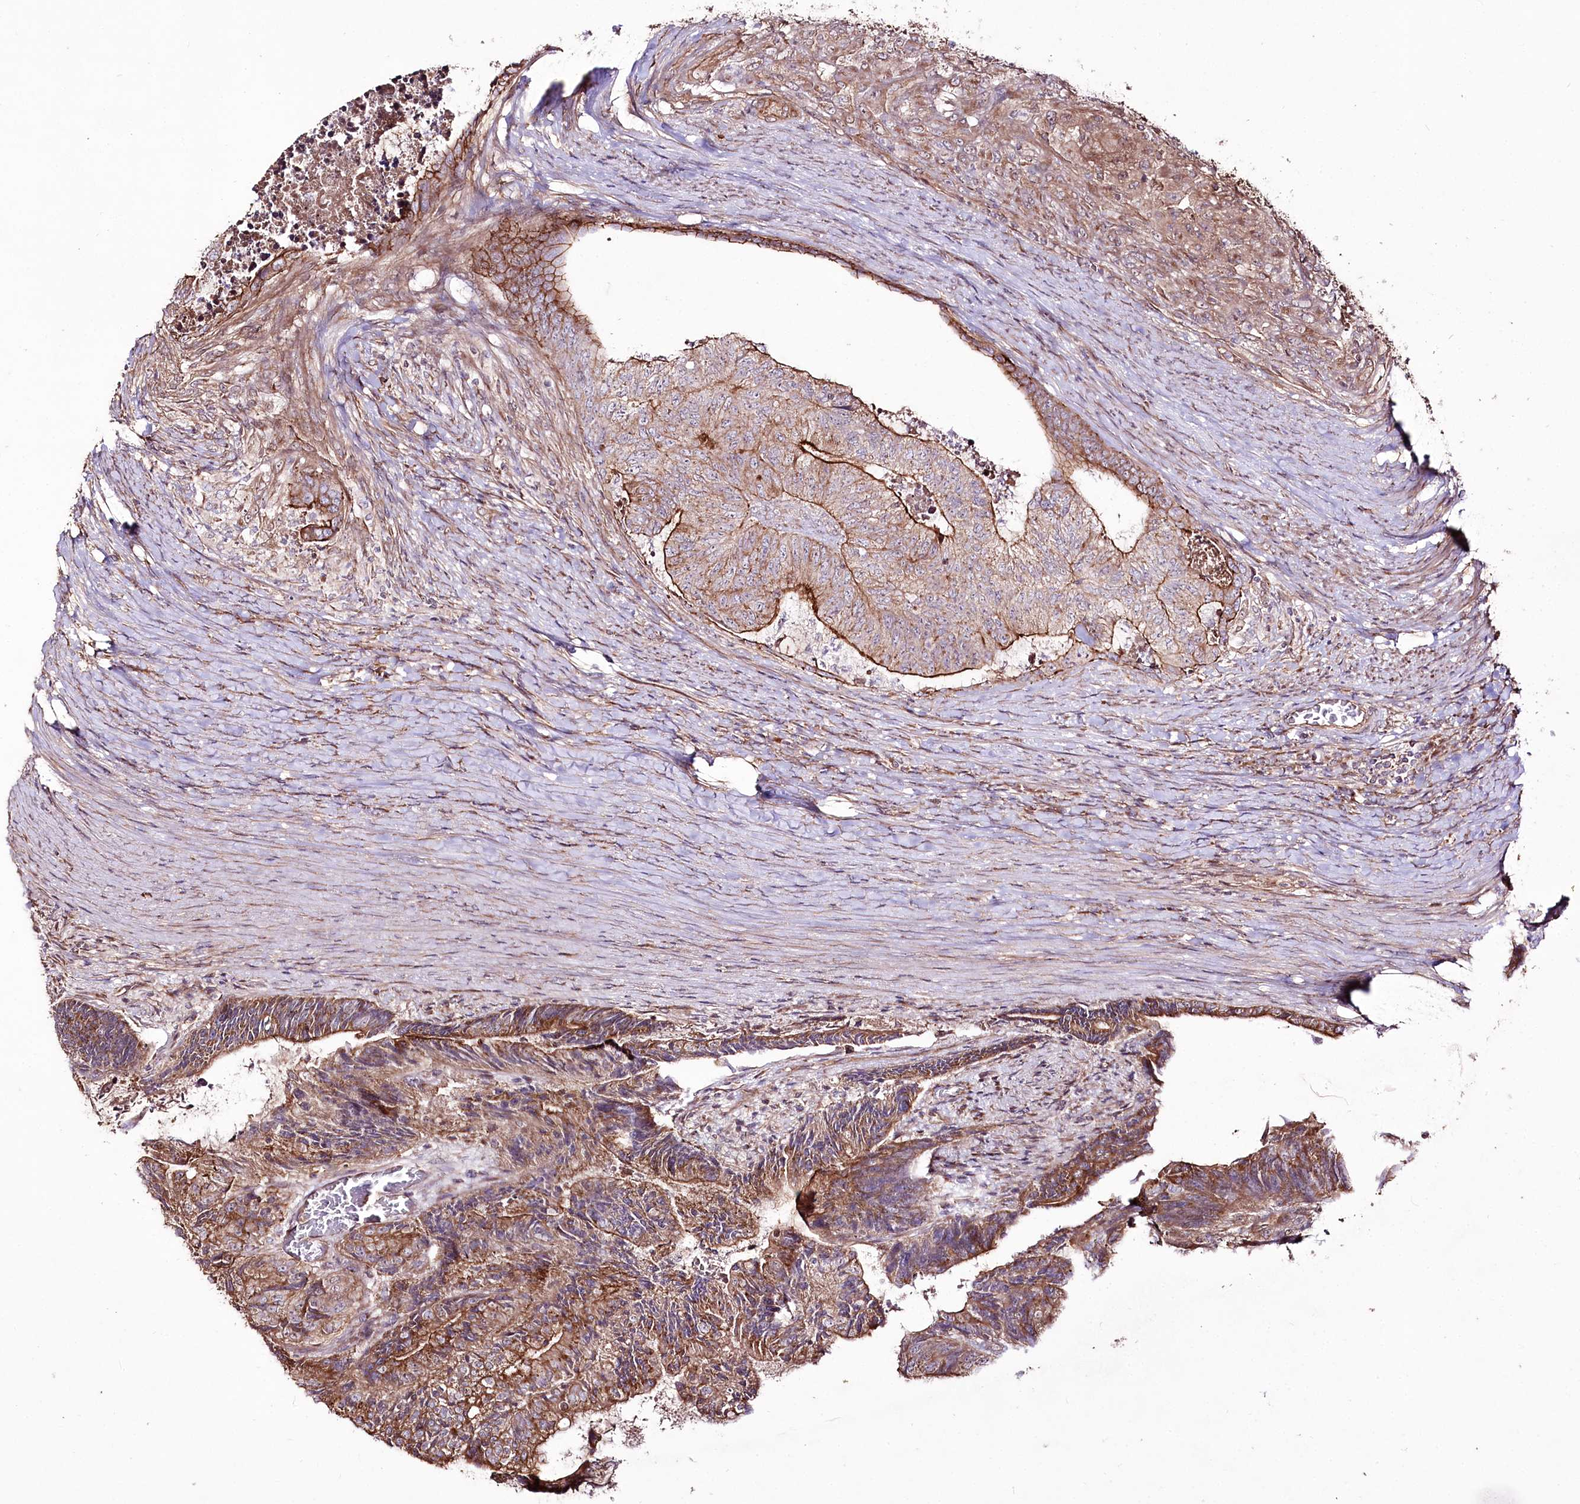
{"staining": {"intensity": "moderate", "quantity": ">75%", "location": "cytoplasmic/membranous"}, "tissue": "colorectal cancer", "cell_type": "Tumor cells", "image_type": "cancer", "snomed": [{"axis": "morphology", "description": "Adenocarcinoma, NOS"}, {"axis": "topography", "description": "Colon"}], "caption": "This histopathology image demonstrates immunohistochemistry (IHC) staining of colorectal cancer, with medium moderate cytoplasmic/membranous staining in about >75% of tumor cells.", "gene": "REXO2", "patient": {"sex": "female", "age": 67}}